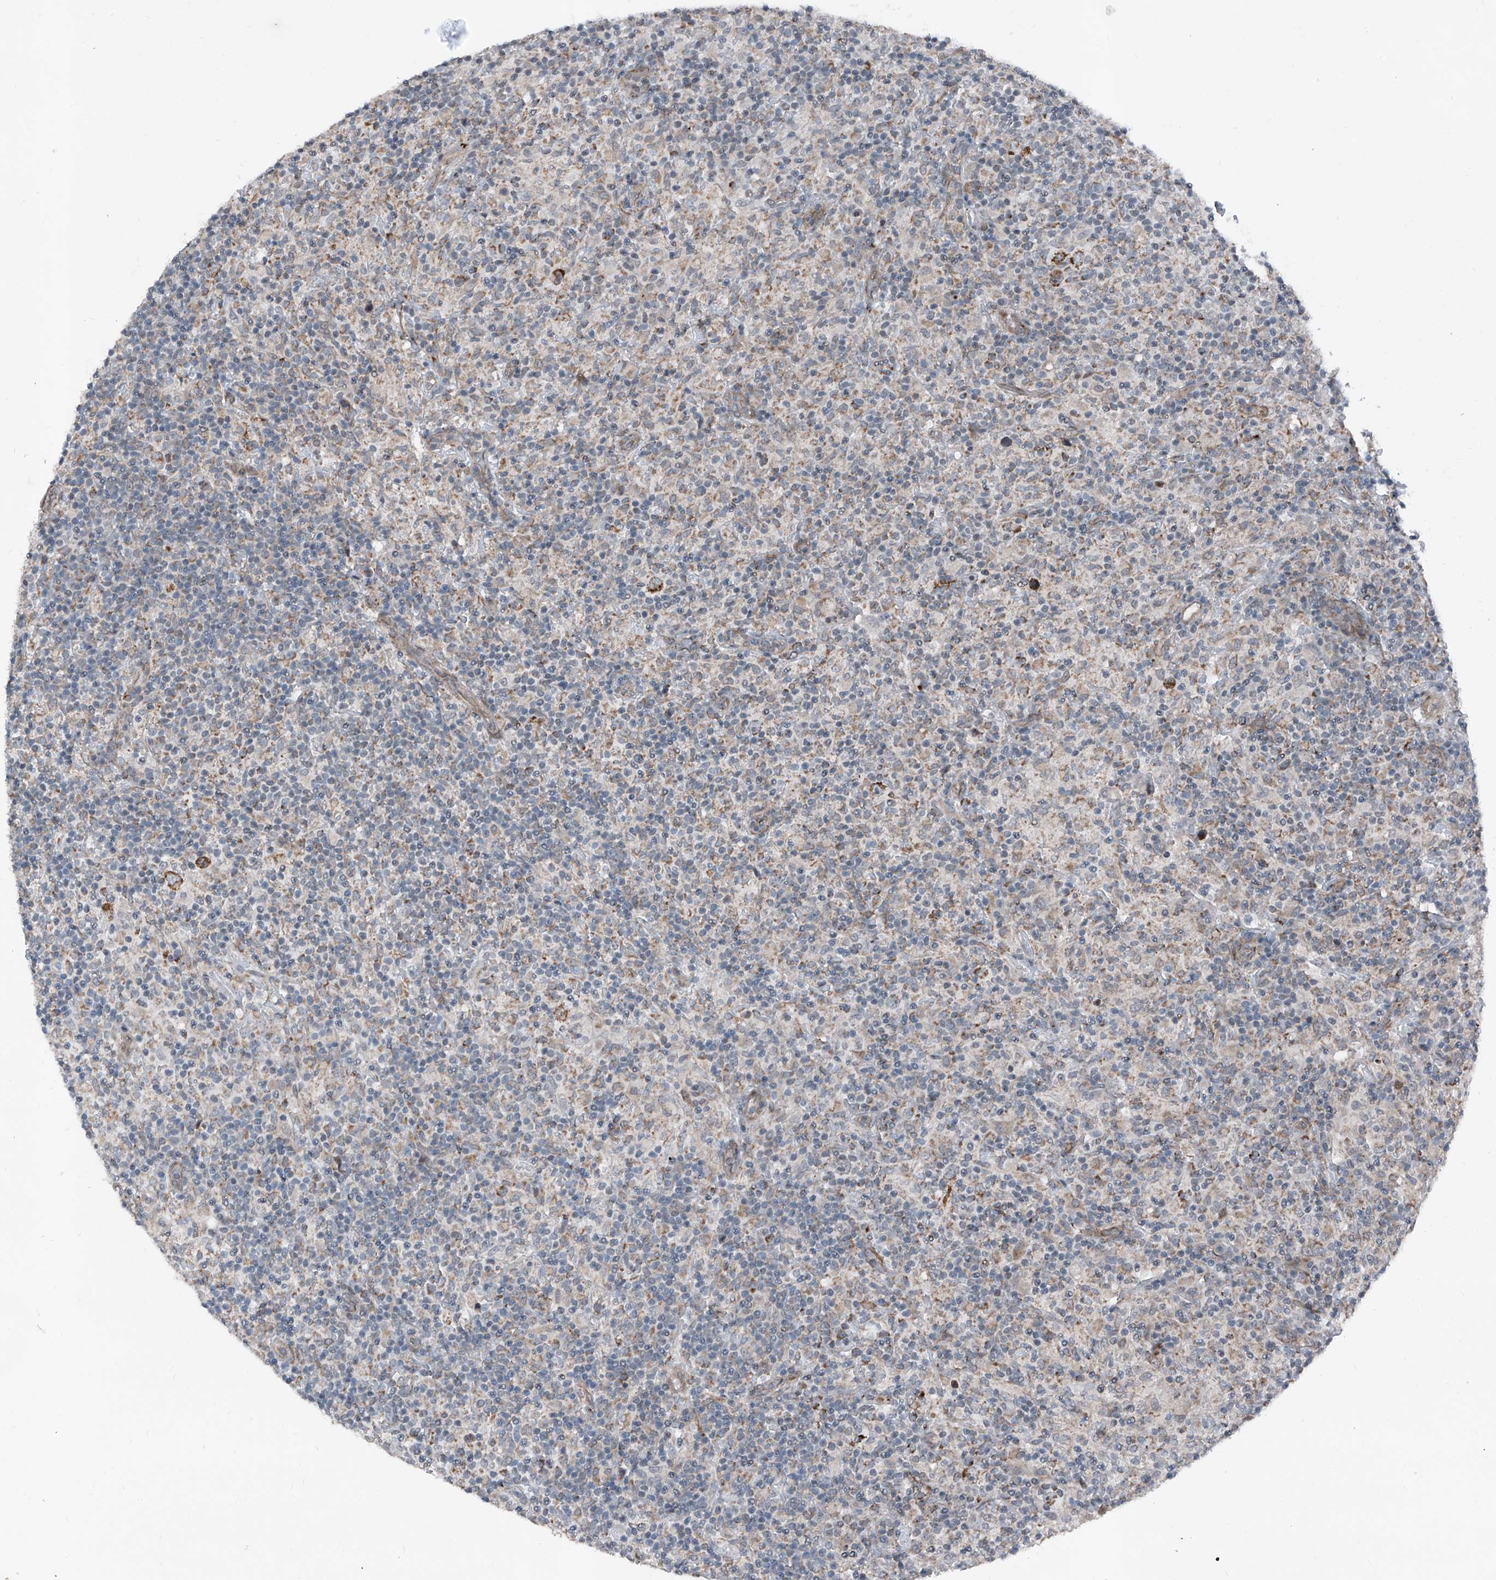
{"staining": {"intensity": "strong", "quantity": ">75%", "location": "cytoplasmic/membranous"}, "tissue": "lymphoma", "cell_type": "Tumor cells", "image_type": "cancer", "snomed": [{"axis": "morphology", "description": "Hodgkin's disease, NOS"}, {"axis": "topography", "description": "Lymph node"}], "caption": "Immunohistochemistry (IHC) image of lymphoma stained for a protein (brown), which demonstrates high levels of strong cytoplasmic/membranous staining in approximately >75% of tumor cells.", "gene": "COA7", "patient": {"sex": "male", "age": 70}}